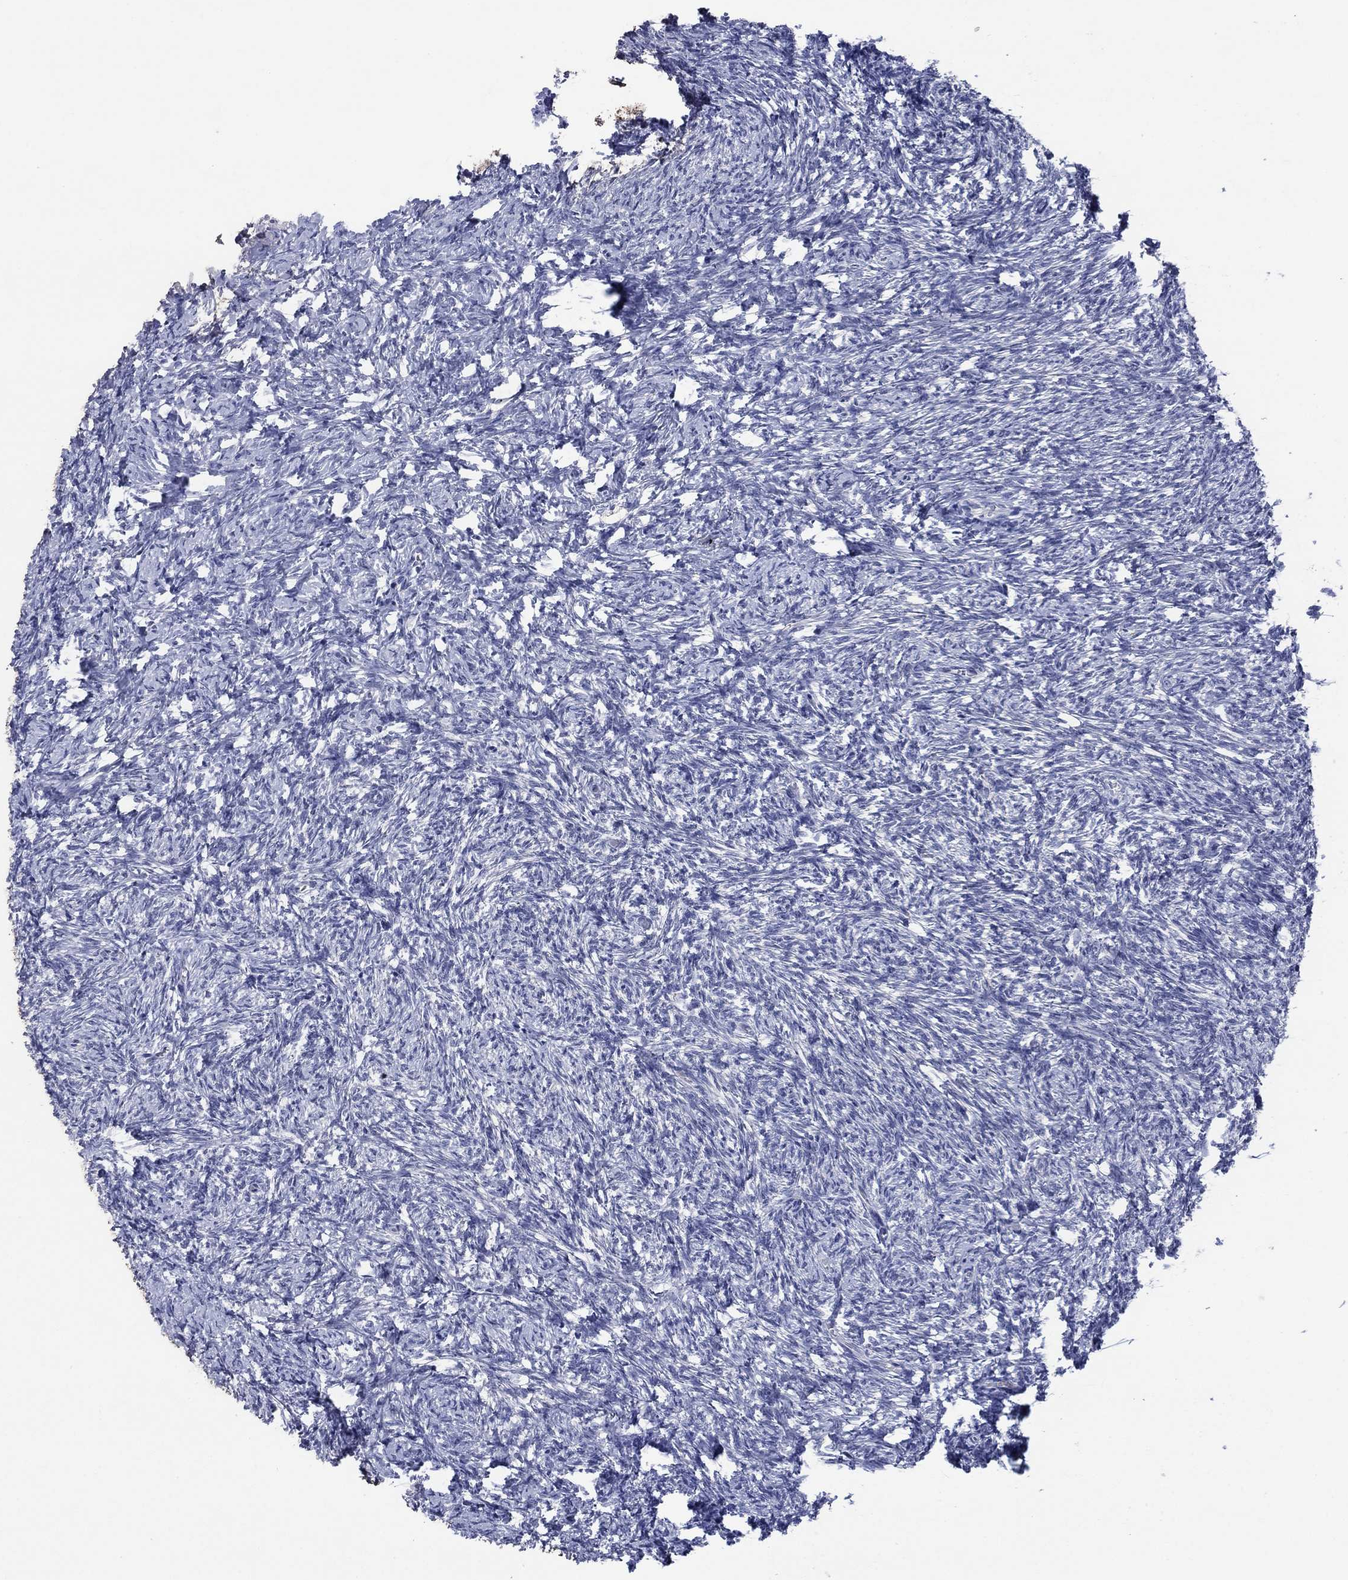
{"staining": {"intensity": "strong", "quantity": "<25%", "location": "cytoplasmic/membranous"}, "tissue": "ovary", "cell_type": "Follicle cells", "image_type": "normal", "snomed": [{"axis": "morphology", "description": "Normal tissue, NOS"}, {"axis": "topography", "description": "Ovary"}], "caption": "Ovary stained for a protein exhibits strong cytoplasmic/membranous positivity in follicle cells. (brown staining indicates protein expression, while blue staining denotes nuclei).", "gene": "SDC1", "patient": {"sex": "female", "age": 39}}